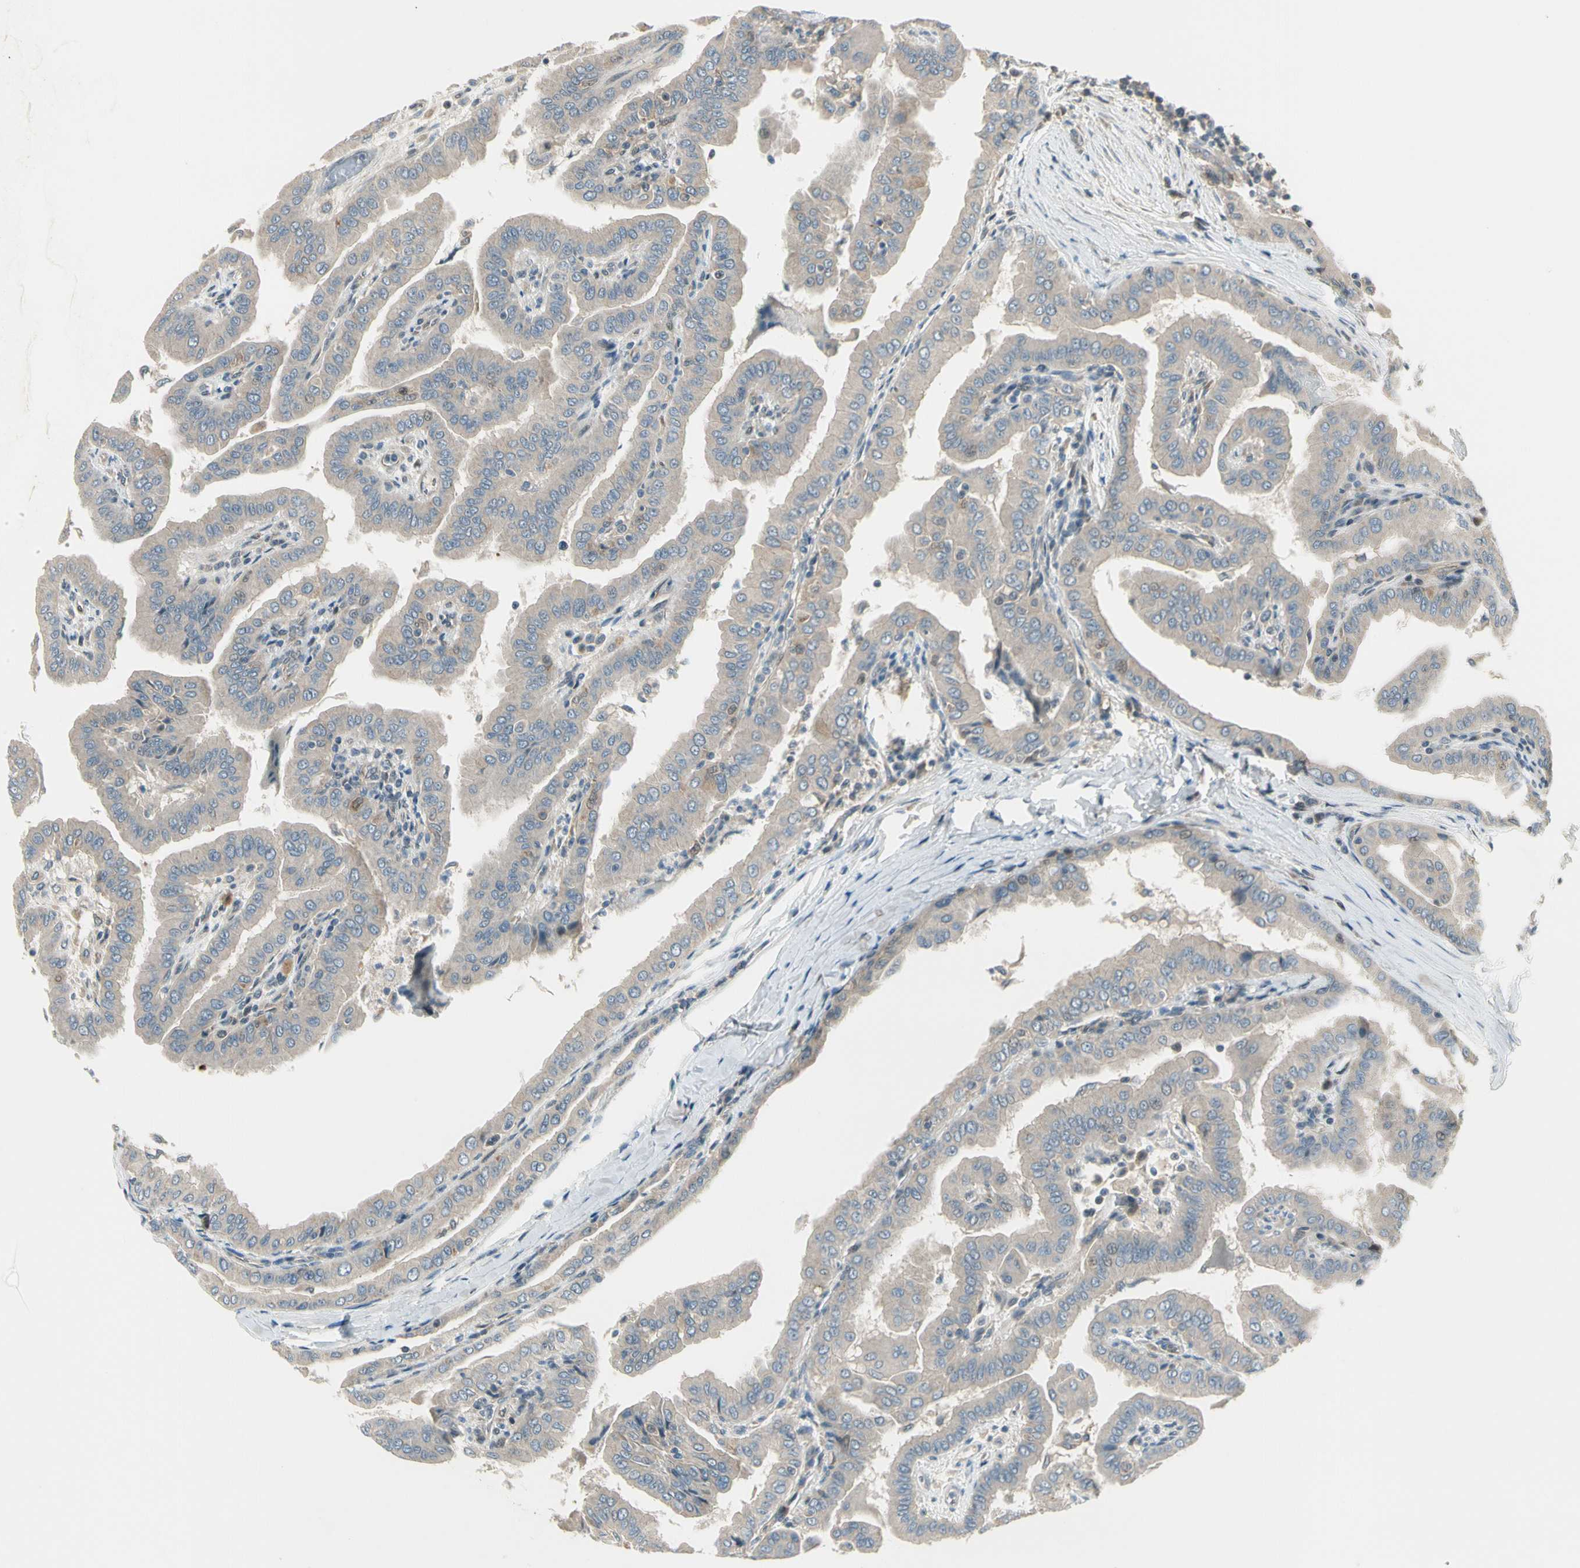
{"staining": {"intensity": "weak", "quantity": ">75%", "location": "cytoplasmic/membranous"}, "tissue": "thyroid cancer", "cell_type": "Tumor cells", "image_type": "cancer", "snomed": [{"axis": "morphology", "description": "Papillary adenocarcinoma, NOS"}, {"axis": "topography", "description": "Thyroid gland"}], "caption": "Brown immunohistochemical staining in thyroid papillary adenocarcinoma reveals weak cytoplasmic/membranous expression in approximately >75% of tumor cells.", "gene": "SVBP", "patient": {"sex": "male", "age": 33}}